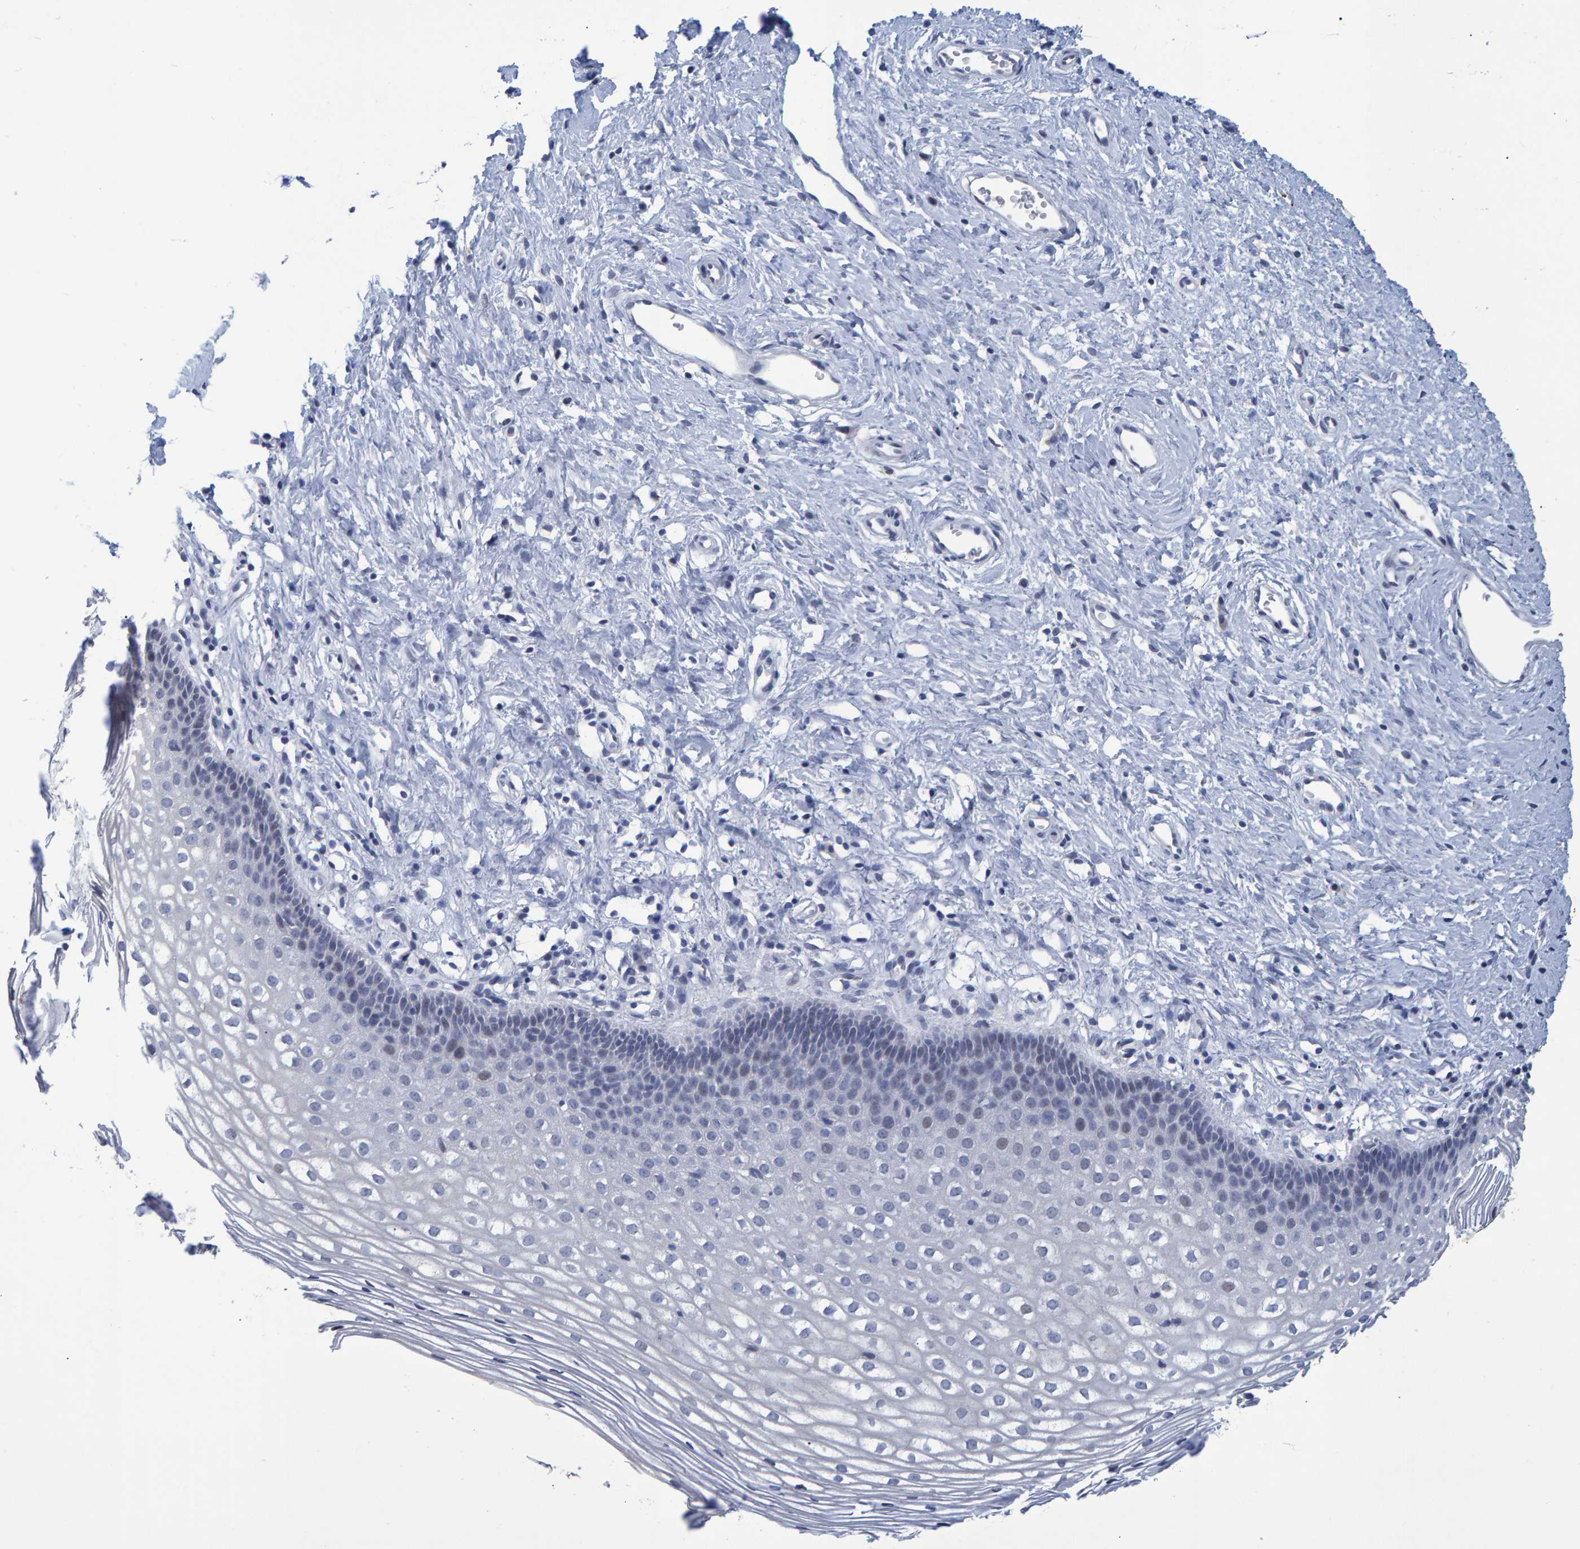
{"staining": {"intensity": "weak", "quantity": "<25%", "location": "cytoplasmic/membranous"}, "tissue": "cervix", "cell_type": "Glandular cells", "image_type": "normal", "snomed": [{"axis": "morphology", "description": "Normal tissue, NOS"}, {"axis": "topography", "description": "Cervix"}], "caption": "An immunohistochemistry image of unremarkable cervix is shown. There is no staining in glandular cells of cervix.", "gene": "PROCA1", "patient": {"sex": "female", "age": 27}}